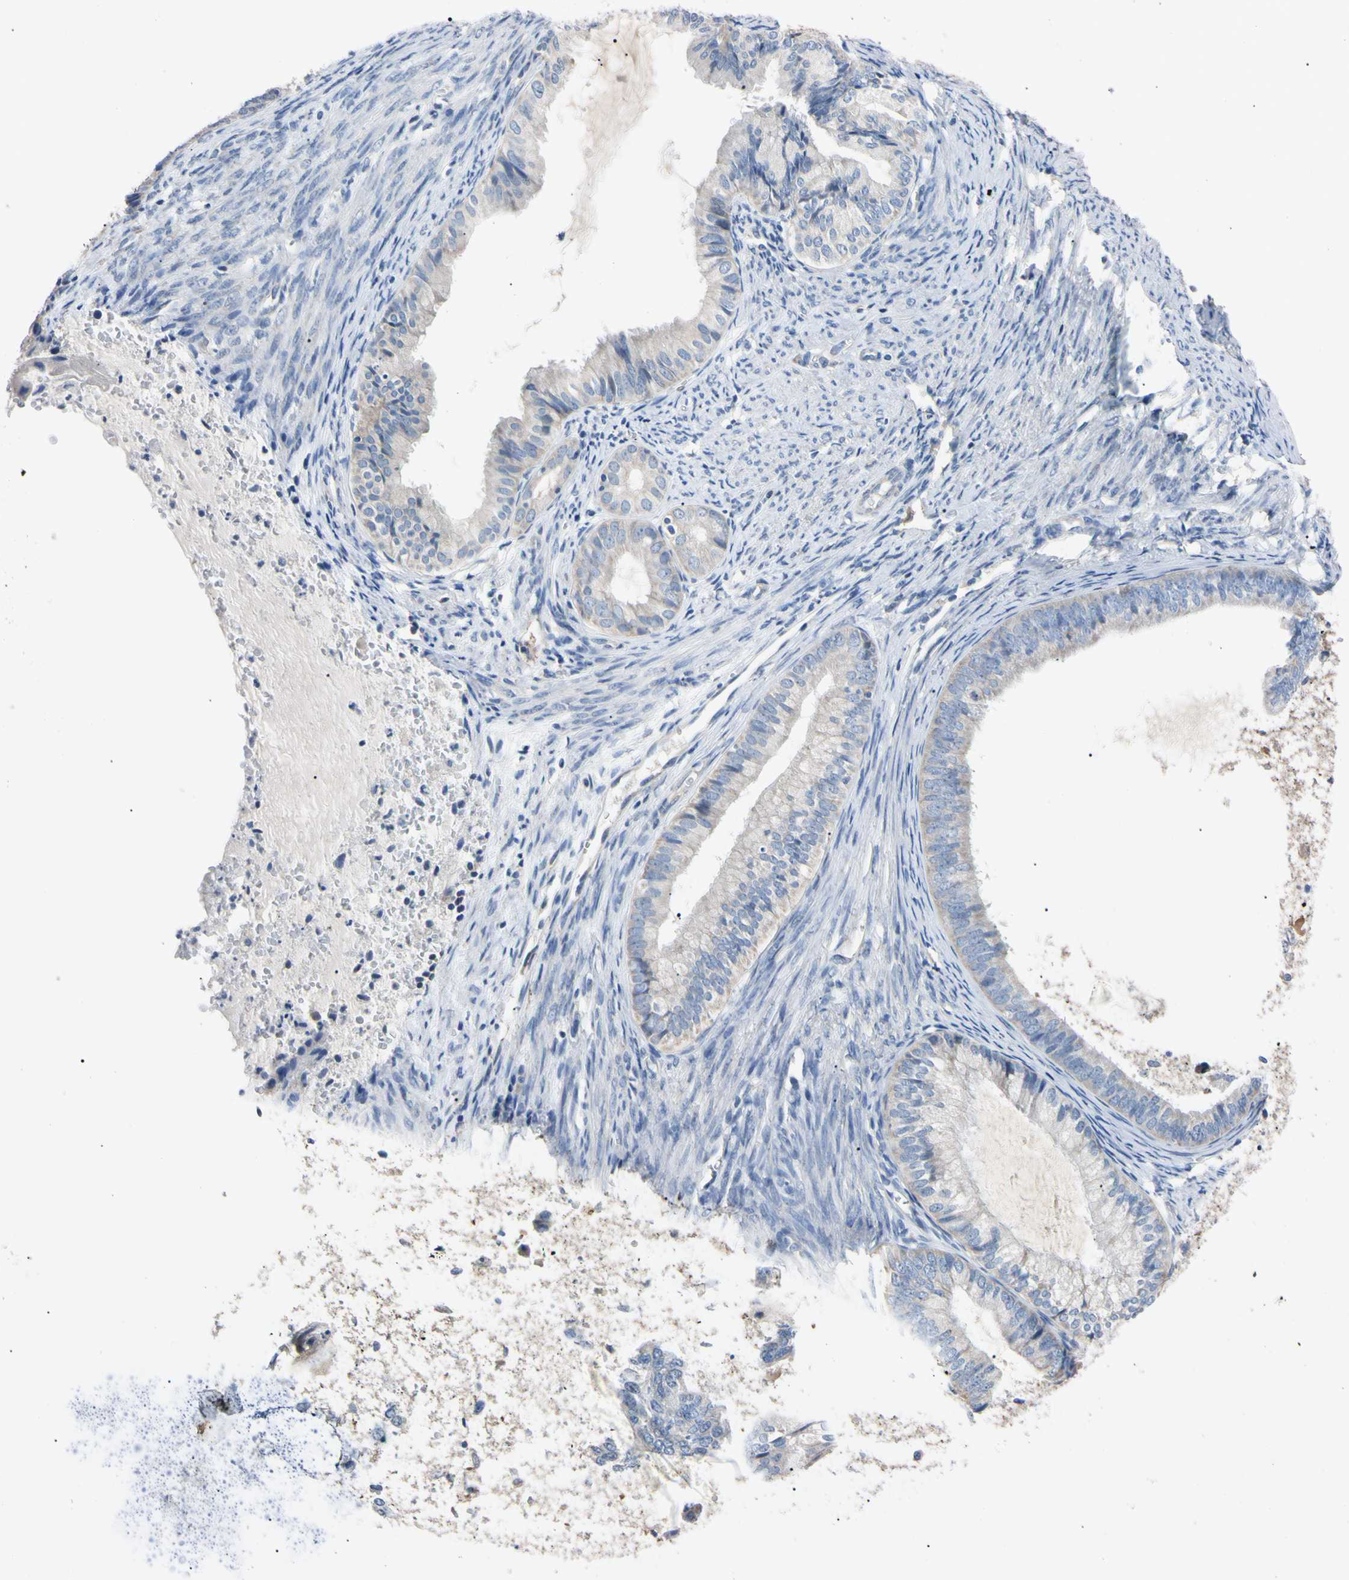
{"staining": {"intensity": "negative", "quantity": "none", "location": "none"}, "tissue": "endometrial cancer", "cell_type": "Tumor cells", "image_type": "cancer", "snomed": [{"axis": "morphology", "description": "Adenocarcinoma, NOS"}, {"axis": "topography", "description": "Endometrium"}], "caption": "Protein analysis of endometrial adenocarcinoma displays no significant expression in tumor cells. (DAB (3,3'-diaminobenzidine) immunohistochemistry (IHC), high magnification).", "gene": "PNKD", "patient": {"sex": "female", "age": 86}}